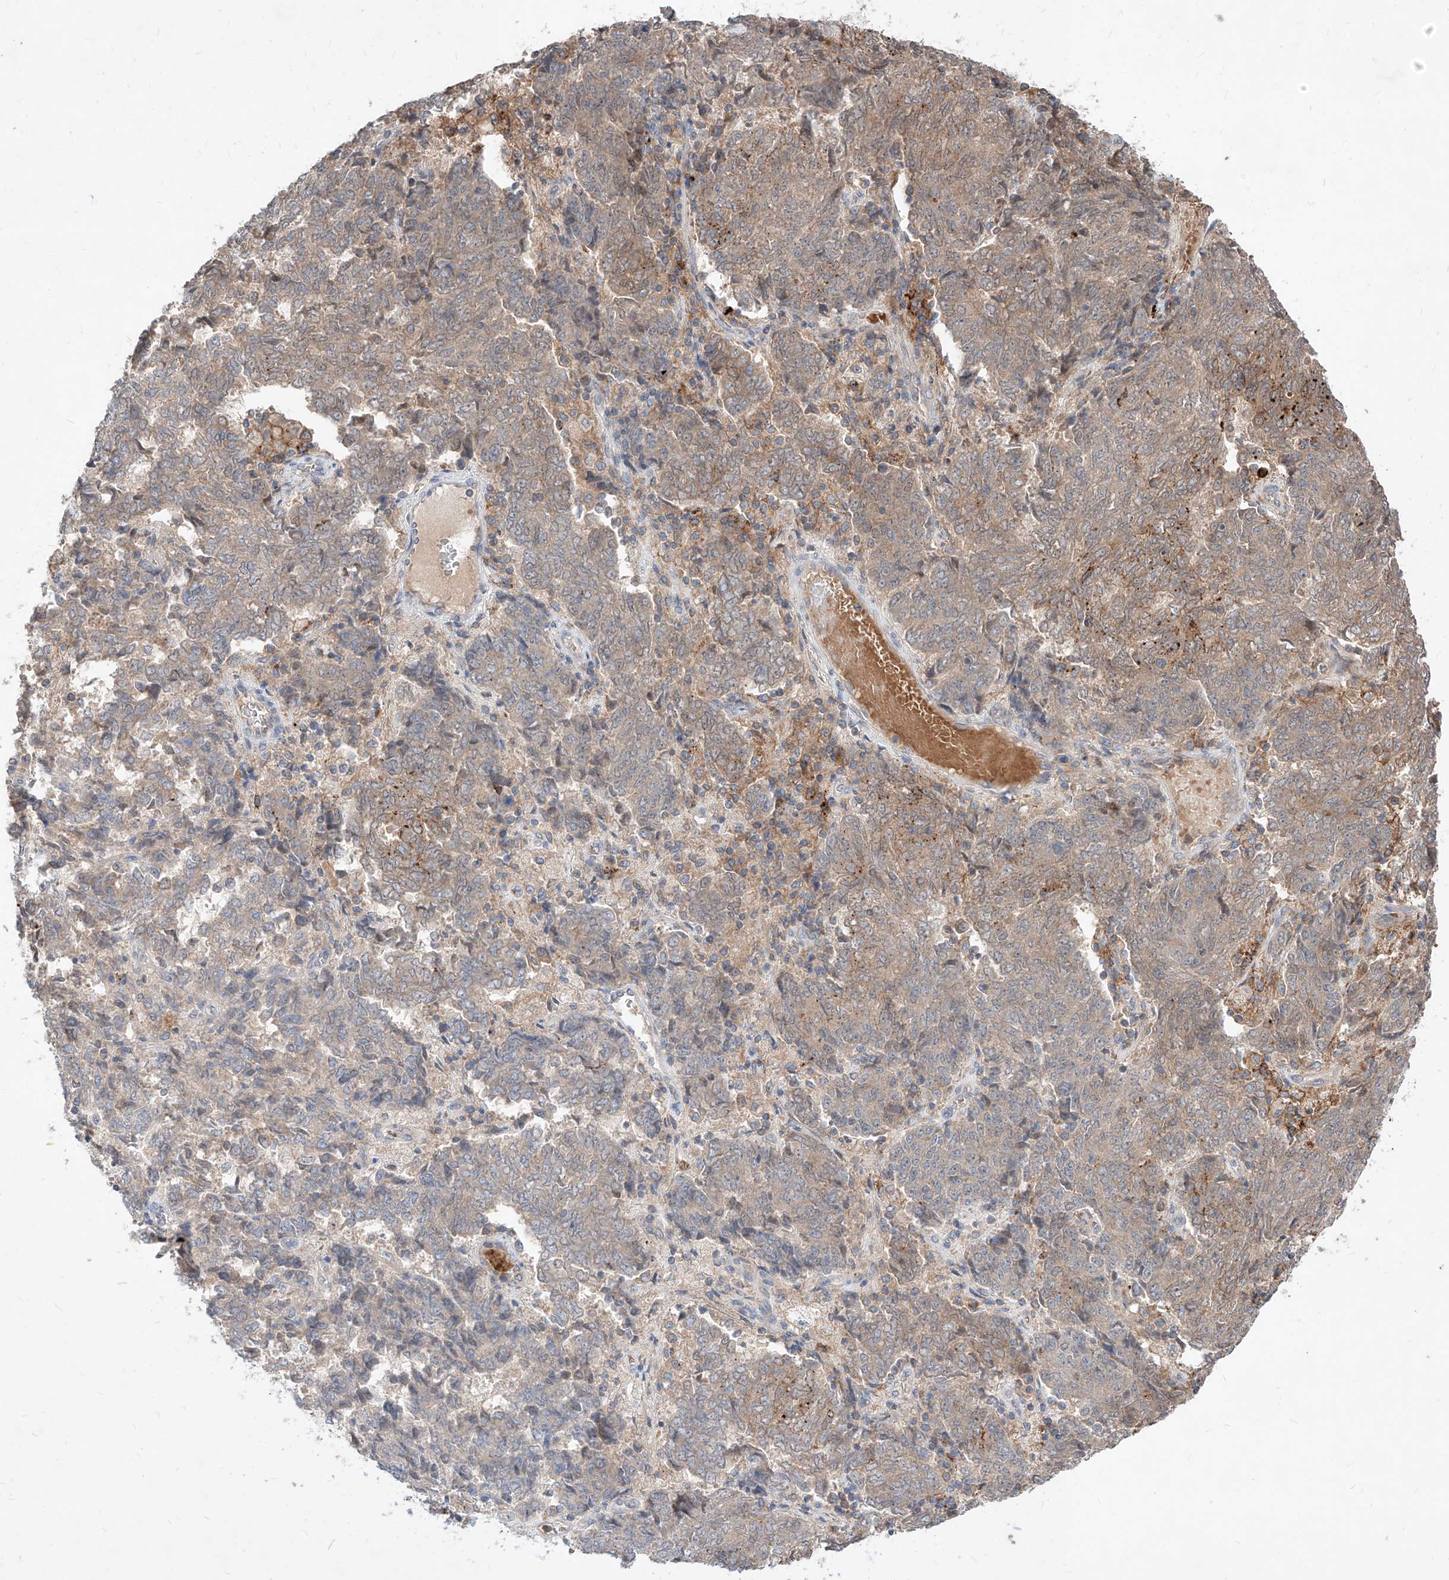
{"staining": {"intensity": "weak", "quantity": ">75%", "location": "cytoplasmic/membranous"}, "tissue": "endometrial cancer", "cell_type": "Tumor cells", "image_type": "cancer", "snomed": [{"axis": "morphology", "description": "Adenocarcinoma, NOS"}, {"axis": "topography", "description": "Endometrium"}], "caption": "DAB (3,3'-diaminobenzidine) immunohistochemical staining of human endometrial adenocarcinoma exhibits weak cytoplasmic/membranous protein staining in about >75% of tumor cells.", "gene": "TSNAX", "patient": {"sex": "female", "age": 80}}